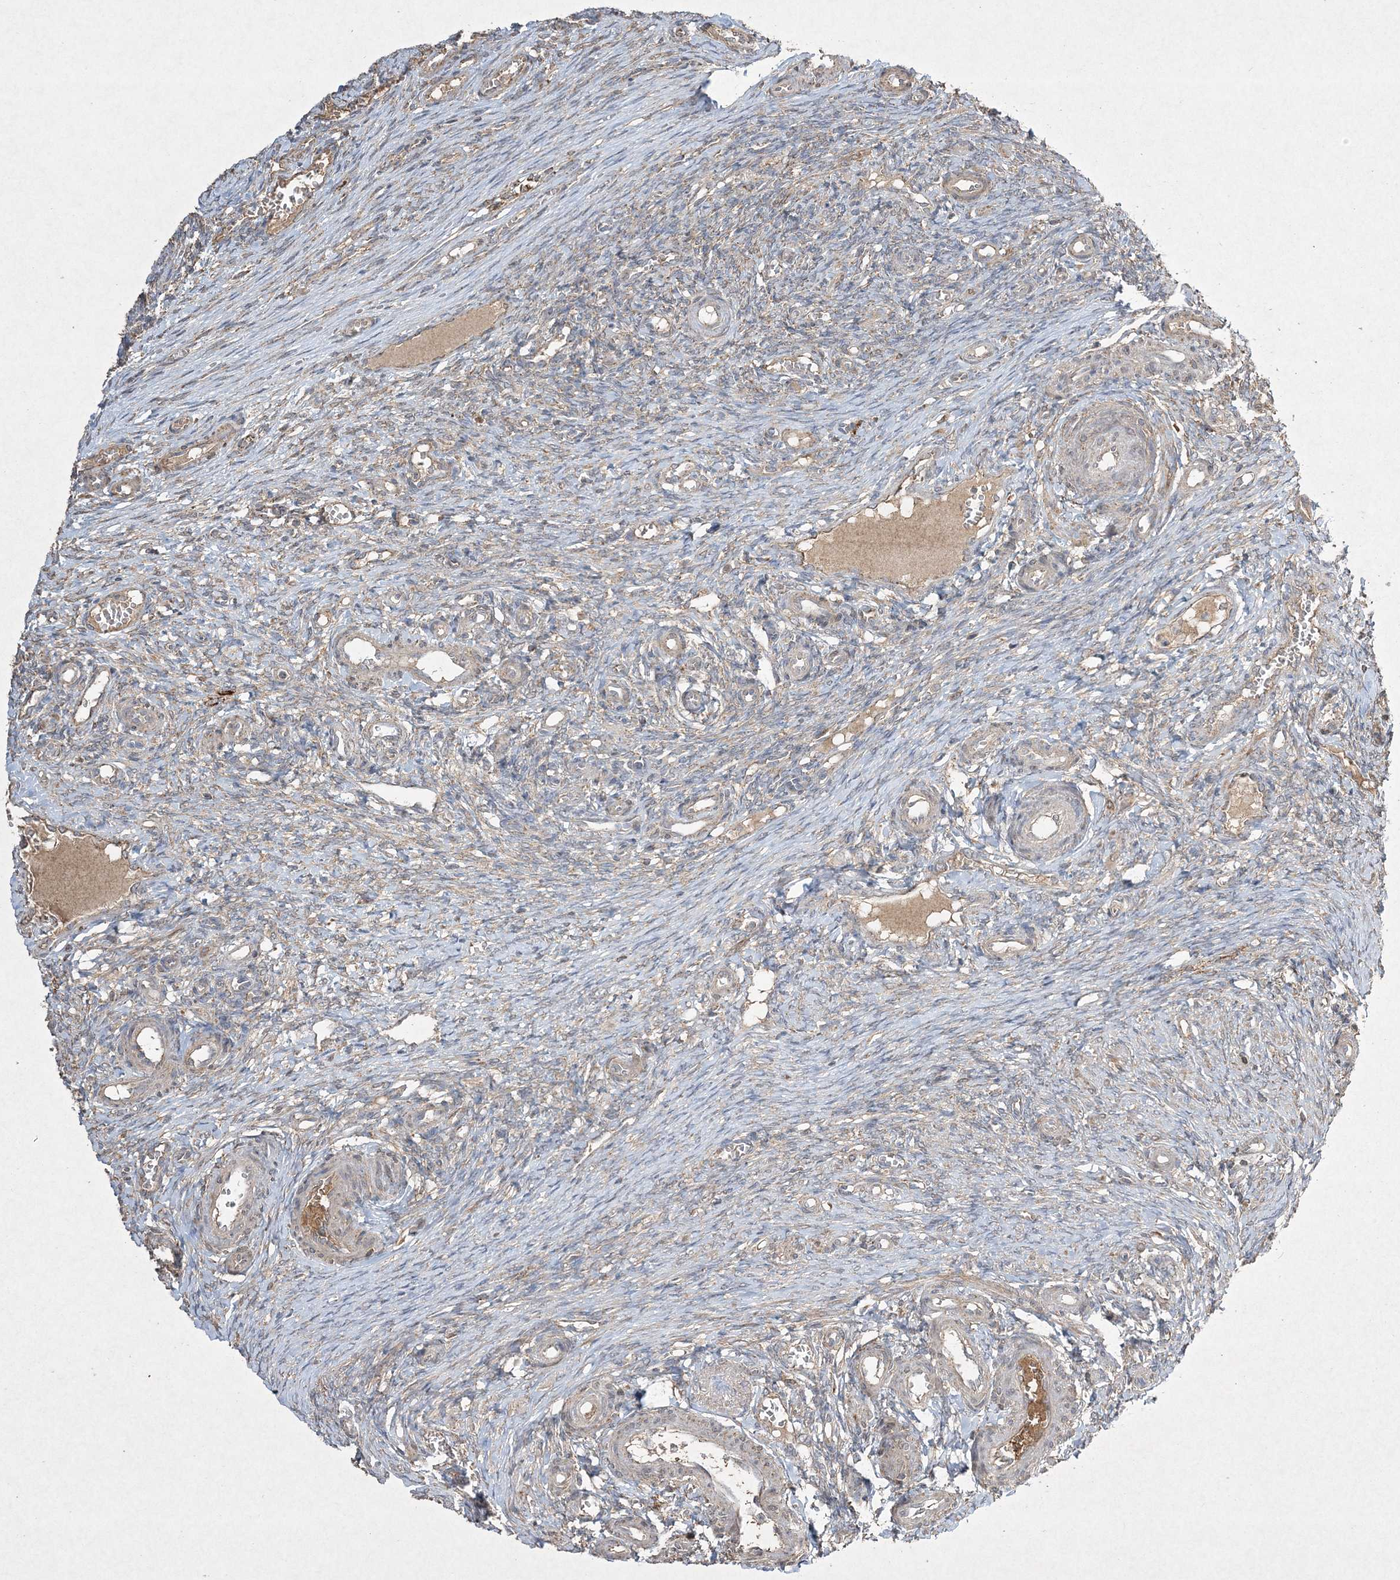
{"staining": {"intensity": "negative", "quantity": "none", "location": "none"}, "tissue": "ovary", "cell_type": "Ovarian stroma cells", "image_type": "normal", "snomed": [{"axis": "morphology", "description": "Adenocarcinoma, NOS"}, {"axis": "topography", "description": "Endometrium"}], "caption": "IHC histopathology image of normal human ovary stained for a protein (brown), which reveals no staining in ovarian stroma cells.", "gene": "GRSF1", "patient": {"sex": "female", "age": 32}}